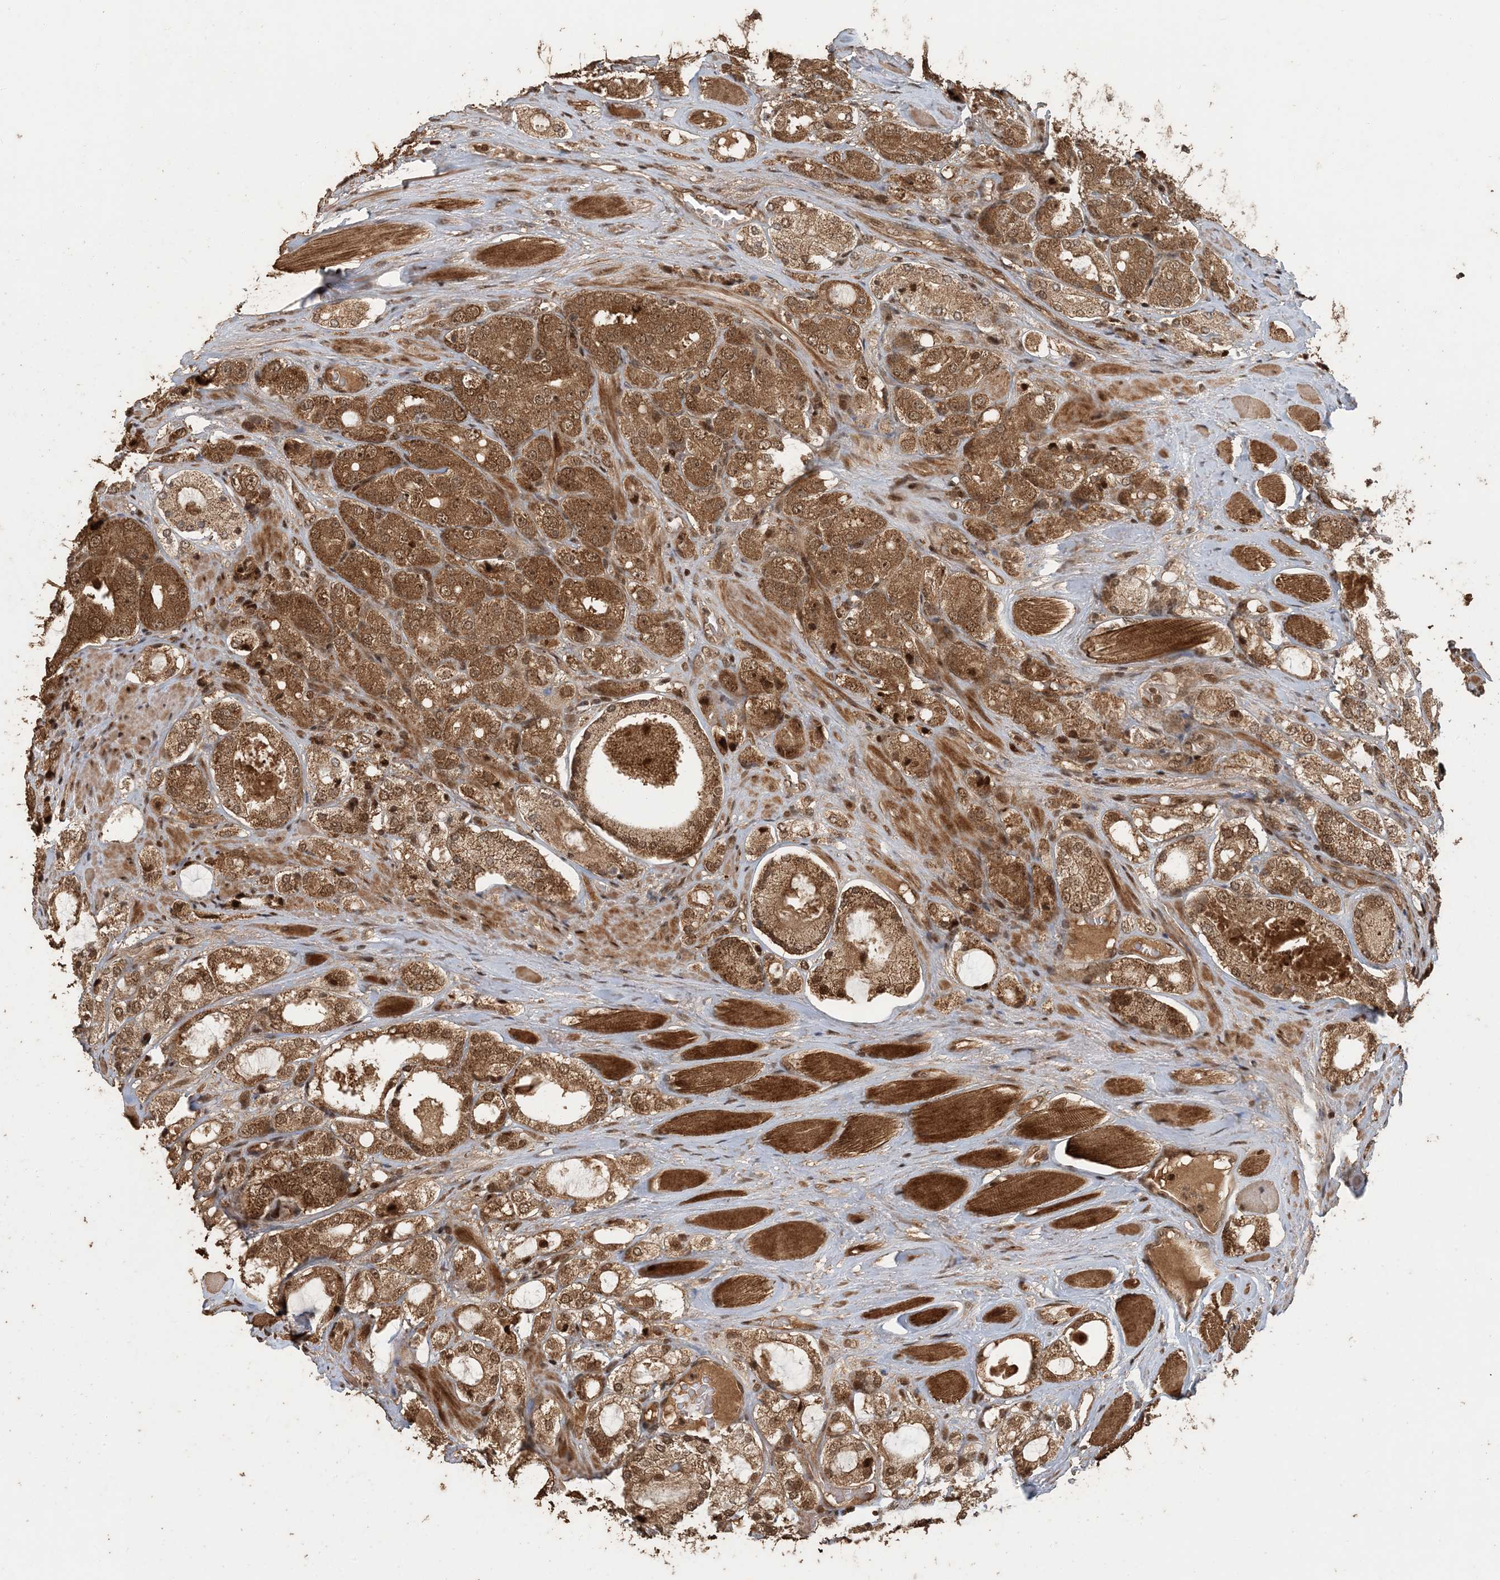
{"staining": {"intensity": "moderate", "quantity": ">75%", "location": "cytoplasmic/membranous,nuclear"}, "tissue": "prostate cancer", "cell_type": "Tumor cells", "image_type": "cancer", "snomed": [{"axis": "morphology", "description": "Adenocarcinoma, High grade"}, {"axis": "topography", "description": "Prostate"}], "caption": "This is an image of immunohistochemistry (IHC) staining of prostate cancer (adenocarcinoma (high-grade)), which shows moderate expression in the cytoplasmic/membranous and nuclear of tumor cells.", "gene": "ATP13A2", "patient": {"sex": "male", "age": 65}}